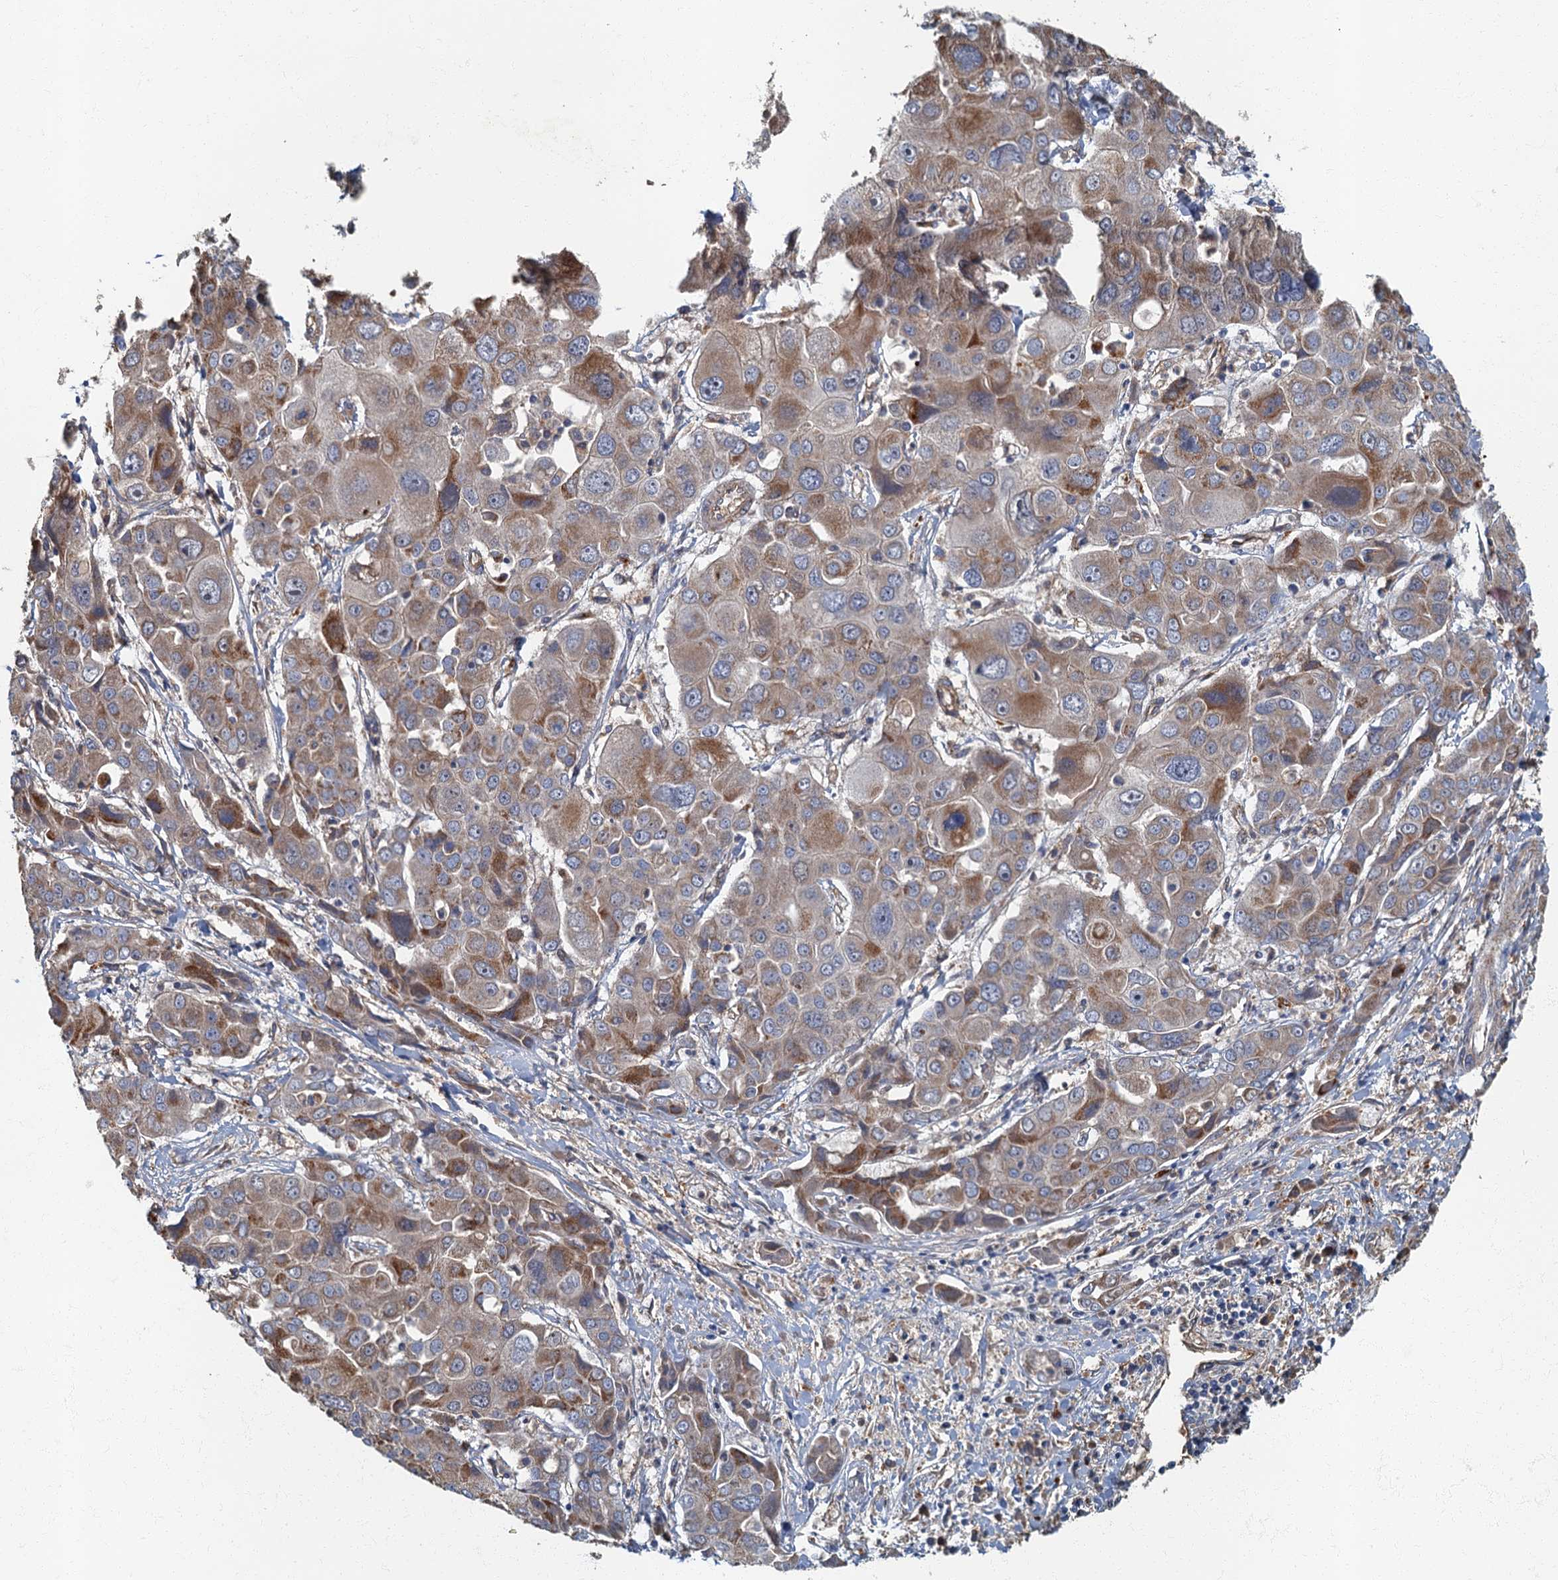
{"staining": {"intensity": "moderate", "quantity": "25%-75%", "location": "cytoplasmic/membranous"}, "tissue": "liver cancer", "cell_type": "Tumor cells", "image_type": "cancer", "snomed": [{"axis": "morphology", "description": "Cholangiocarcinoma"}, {"axis": "topography", "description": "Liver"}], "caption": "DAB immunohistochemical staining of liver cancer (cholangiocarcinoma) shows moderate cytoplasmic/membranous protein expression in about 25%-75% of tumor cells.", "gene": "ARL11", "patient": {"sex": "male", "age": 67}}